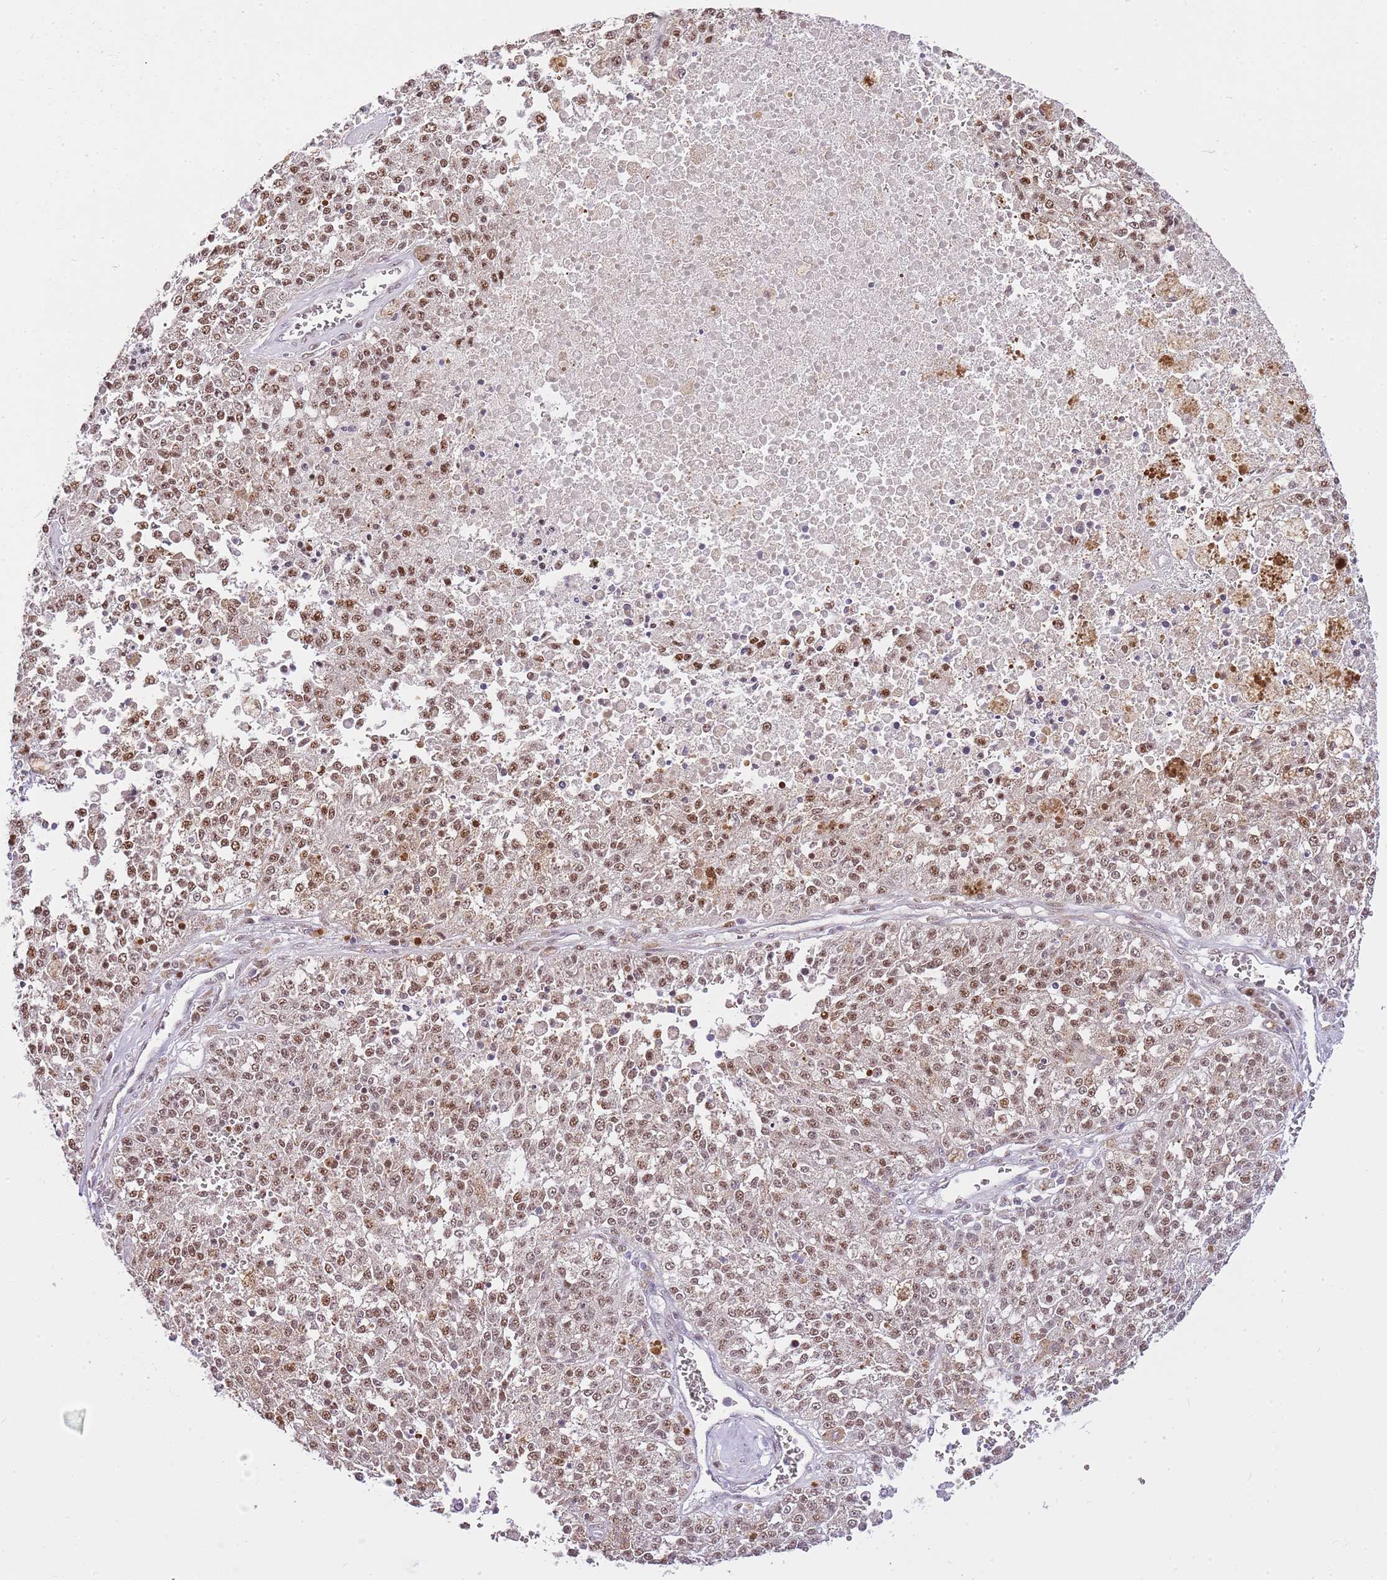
{"staining": {"intensity": "moderate", "quantity": ">75%", "location": "nuclear"}, "tissue": "melanoma", "cell_type": "Tumor cells", "image_type": "cancer", "snomed": [{"axis": "morphology", "description": "Malignant melanoma, NOS"}, {"axis": "topography", "description": "Skin"}], "caption": "Tumor cells reveal medium levels of moderate nuclear expression in approximately >75% of cells in melanoma. (IHC, brightfield microscopy, high magnification).", "gene": "RFK", "patient": {"sex": "female", "age": 64}}